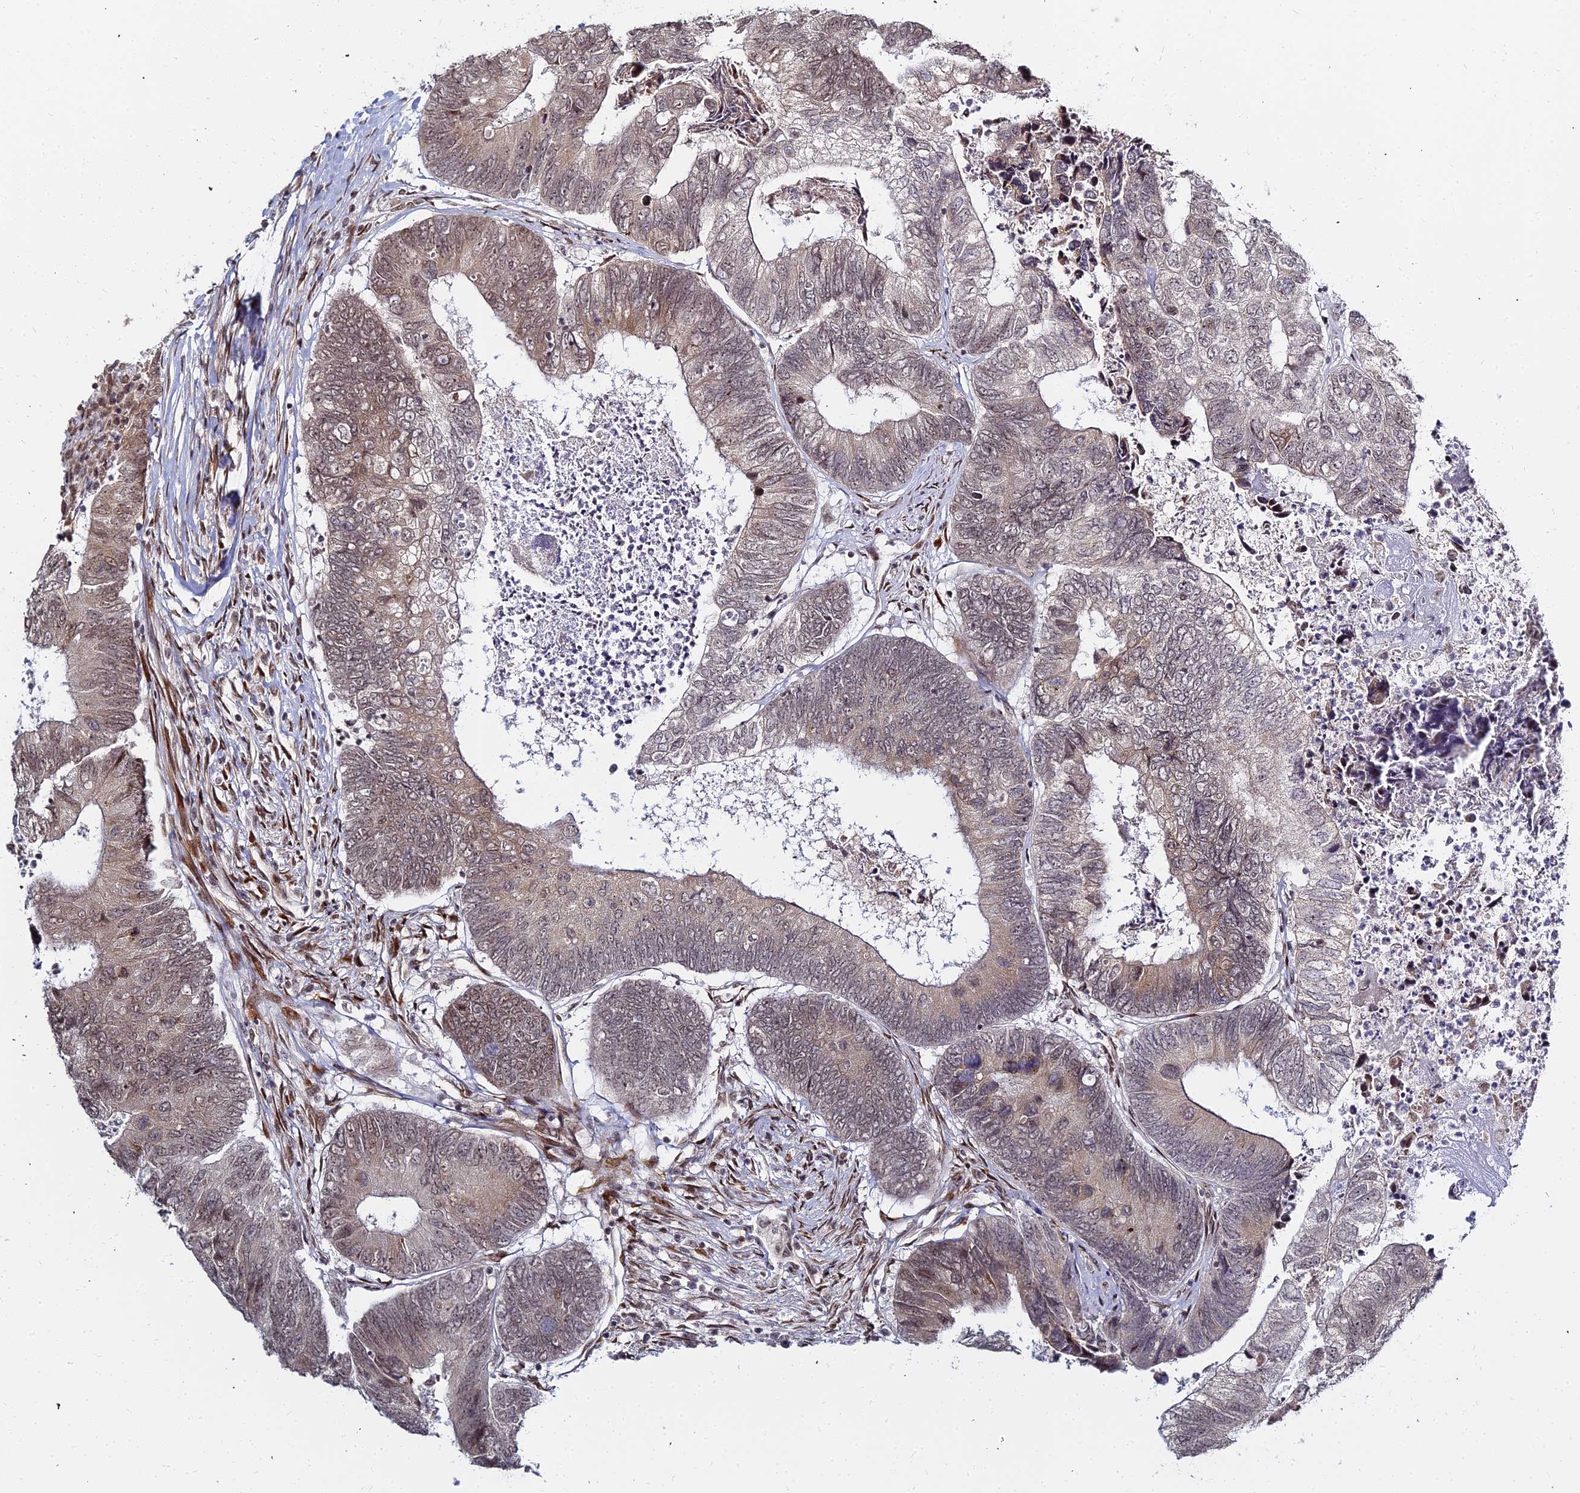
{"staining": {"intensity": "weak", "quantity": "25%-75%", "location": "nuclear"}, "tissue": "colorectal cancer", "cell_type": "Tumor cells", "image_type": "cancer", "snomed": [{"axis": "morphology", "description": "Adenocarcinoma, NOS"}, {"axis": "topography", "description": "Colon"}], "caption": "Colorectal cancer stained with a protein marker exhibits weak staining in tumor cells.", "gene": "ABCA2", "patient": {"sex": "female", "age": 67}}